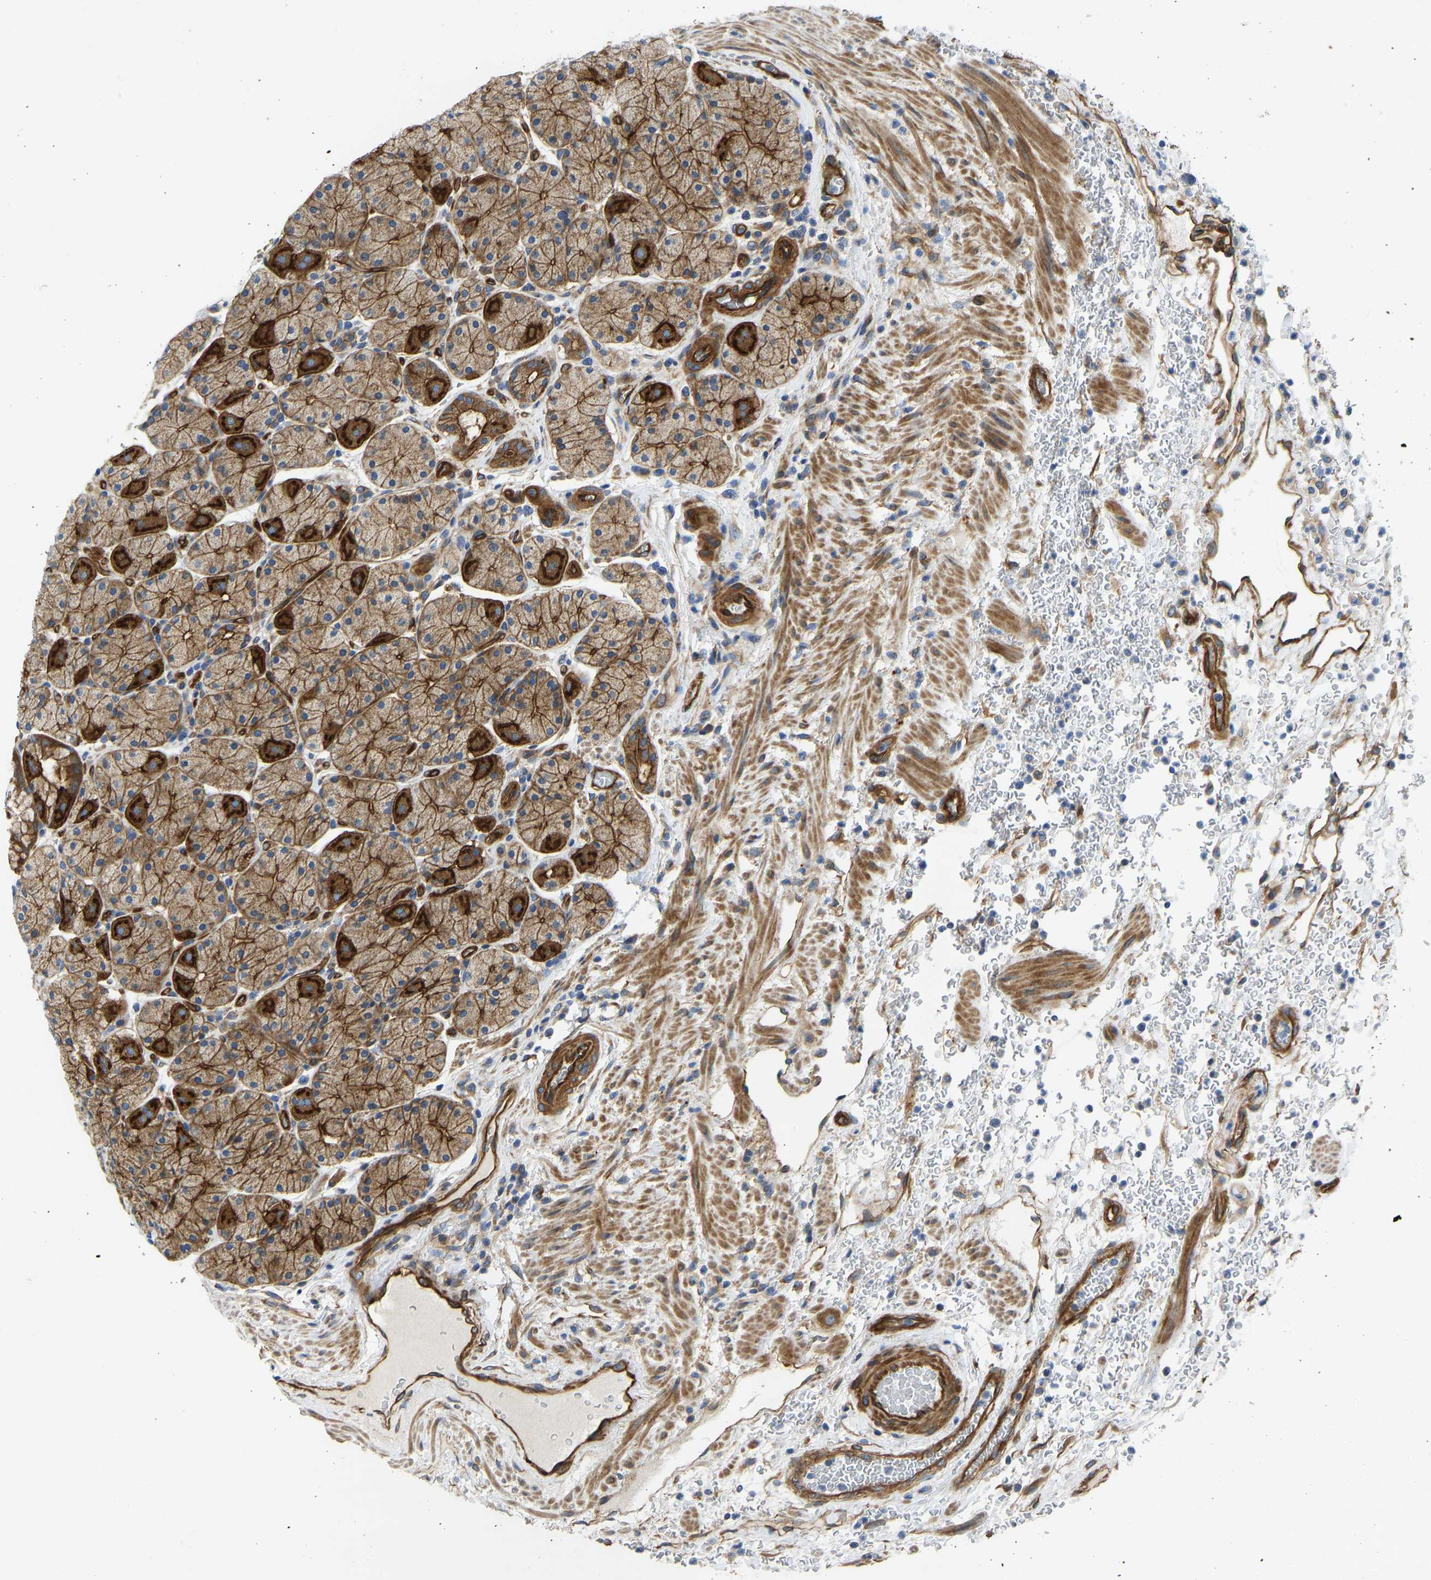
{"staining": {"intensity": "strong", "quantity": ">75%", "location": "cytoplasmic/membranous"}, "tissue": "stomach", "cell_type": "Glandular cells", "image_type": "normal", "snomed": [{"axis": "morphology", "description": "Normal tissue, NOS"}, {"axis": "morphology", "description": "Carcinoid, malignant, NOS"}, {"axis": "topography", "description": "Stomach, upper"}], "caption": "Immunohistochemical staining of normal stomach shows strong cytoplasmic/membranous protein positivity in approximately >75% of glandular cells.", "gene": "MYO1C", "patient": {"sex": "male", "age": 39}}